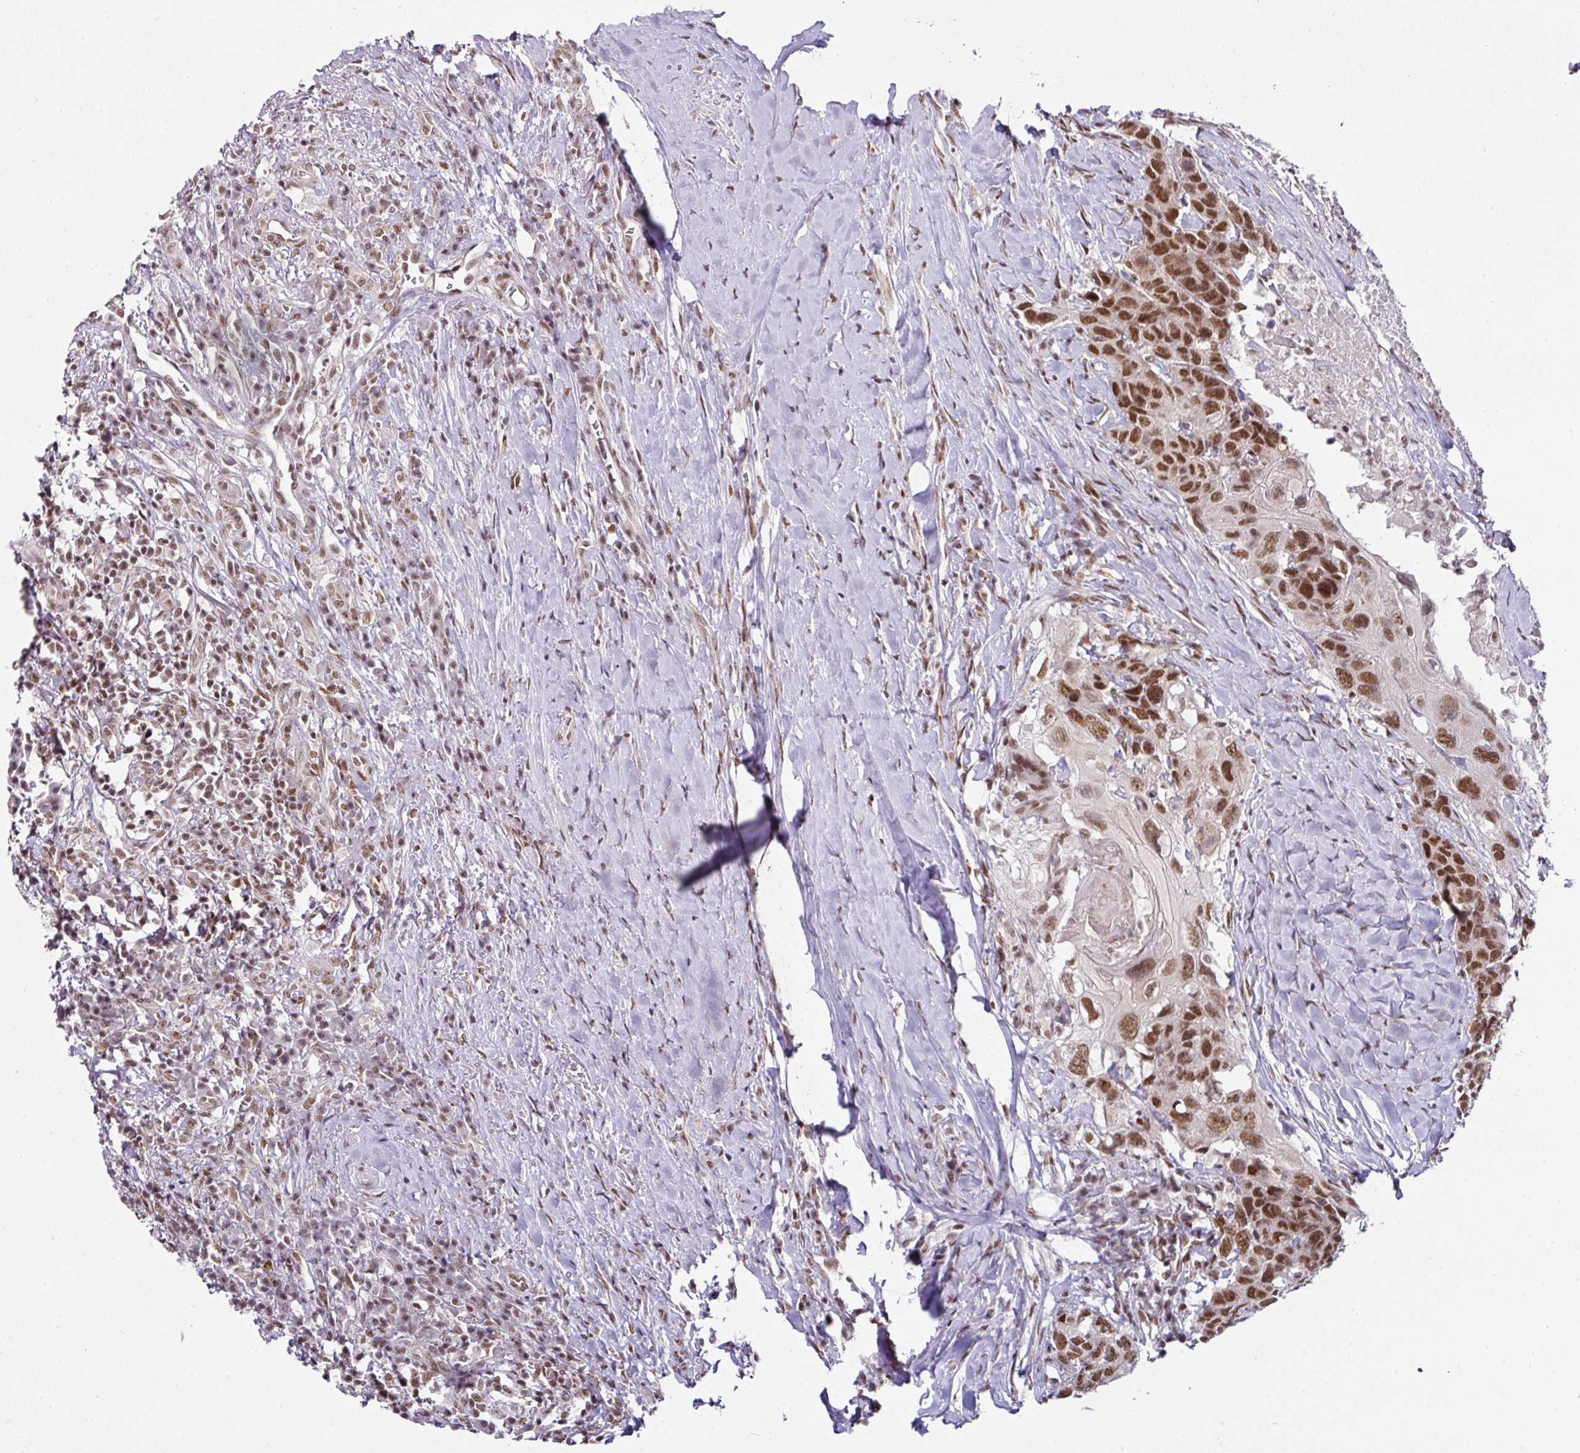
{"staining": {"intensity": "moderate", "quantity": ">75%", "location": "nuclear"}, "tissue": "head and neck cancer", "cell_type": "Tumor cells", "image_type": "cancer", "snomed": [{"axis": "morphology", "description": "Squamous cell carcinoma, NOS"}, {"axis": "topography", "description": "Head-Neck"}], "caption": "A high-resolution micrograph shows immunohistochemistry (IHC) staining of head and neck cancer (squamous cell carcinoma), which demonstrates moderate nuclear staining in about >75% of tumor cells. The protein of interest is stained brown, and the nuclei are stained in blue (DAB (3,3'-diaminobenzidine) IHC with brightfield microscopy, high magnification).", "gene": "NFYA", "patient": {"sex": "male", "age": 66}}